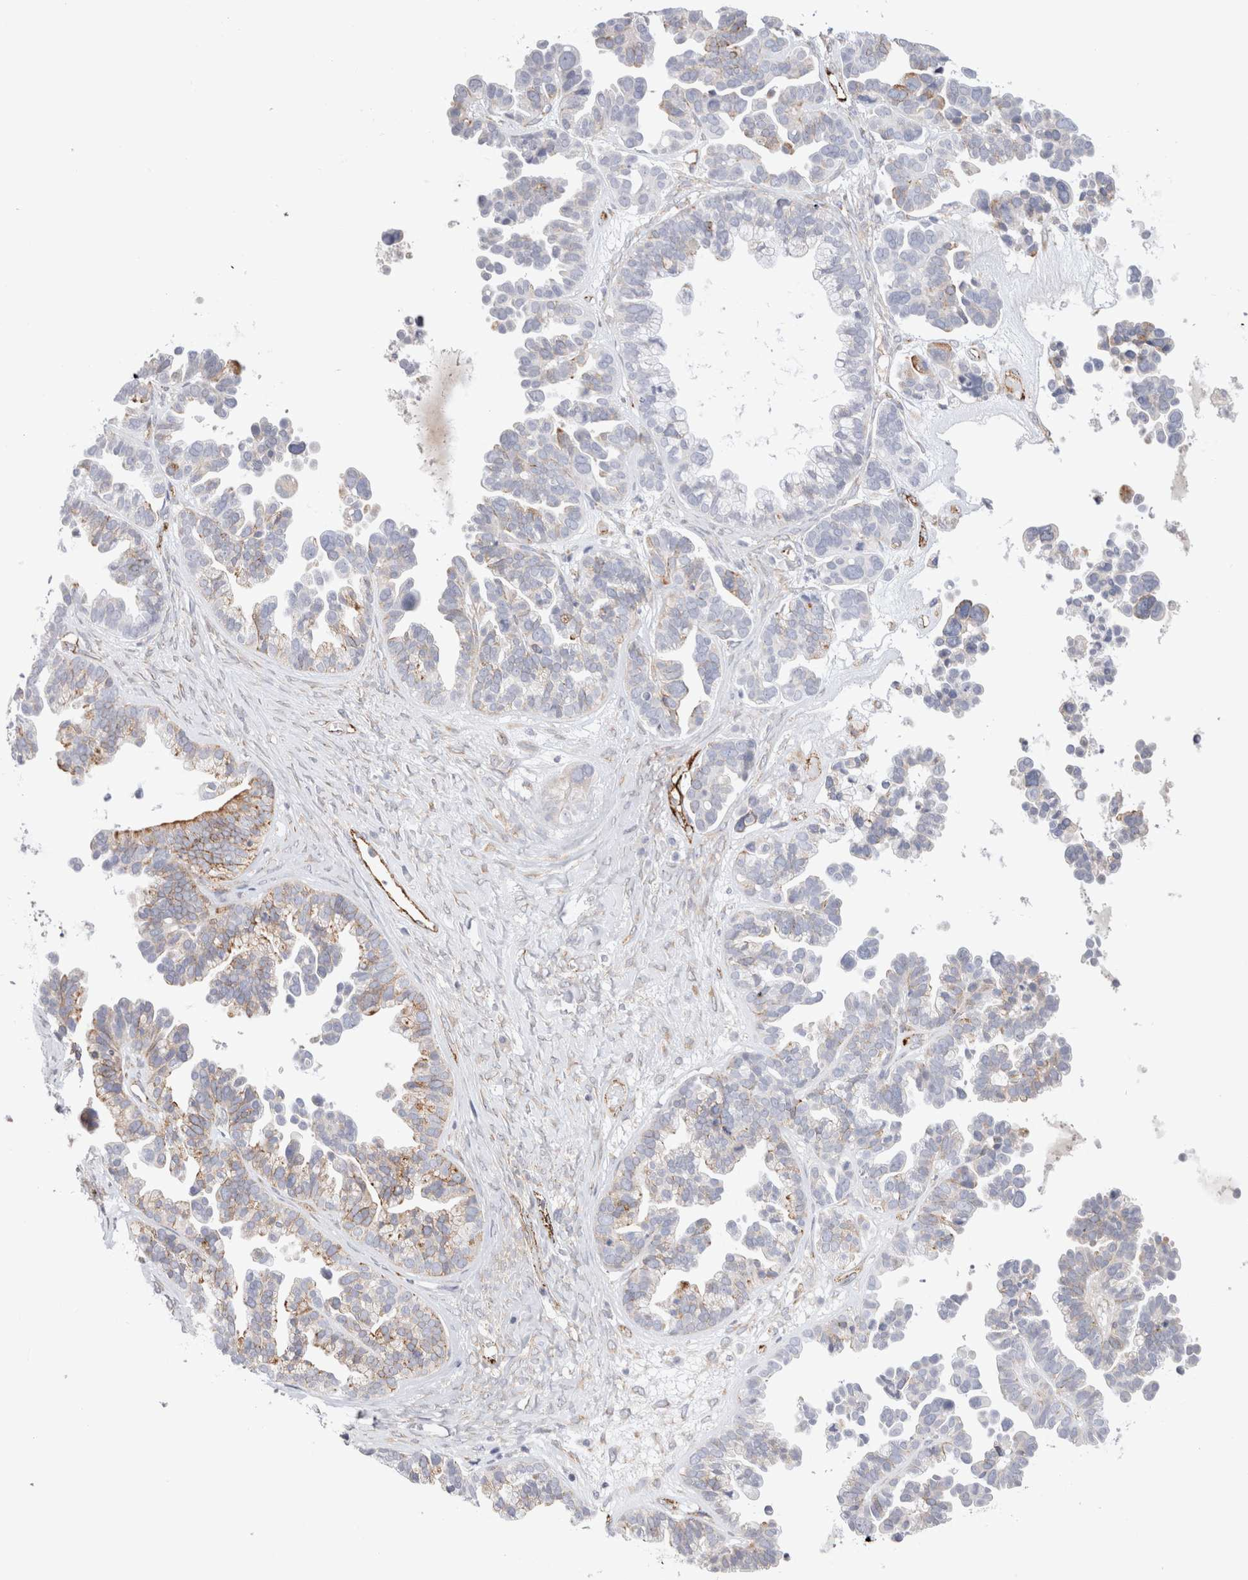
{"staining": {"intensity": "moderate", "quantity": "<25%", "location": "cytoplasmic/membranous"}, "tissue": "ovarian cancer", "cell_type": "Tumor cells", "image_type": "cancer", "snomed": [{"axis": "morphology", "description": "Cystadenocarcinoma, serous, NOS"}, {"axis": "topography", "description": "Ovary"}], "caption": "Protein analysis of ovarian serous cystadenocarcinoma tissue shows moderate cytoplasmic/membranous staining in approximately <25% of tumor cells. (brown staining indicates protein expression, while blue staining denotes nuclei).", "gene": "CNPY4", "patient": {"sex": "female", "age": 56}}